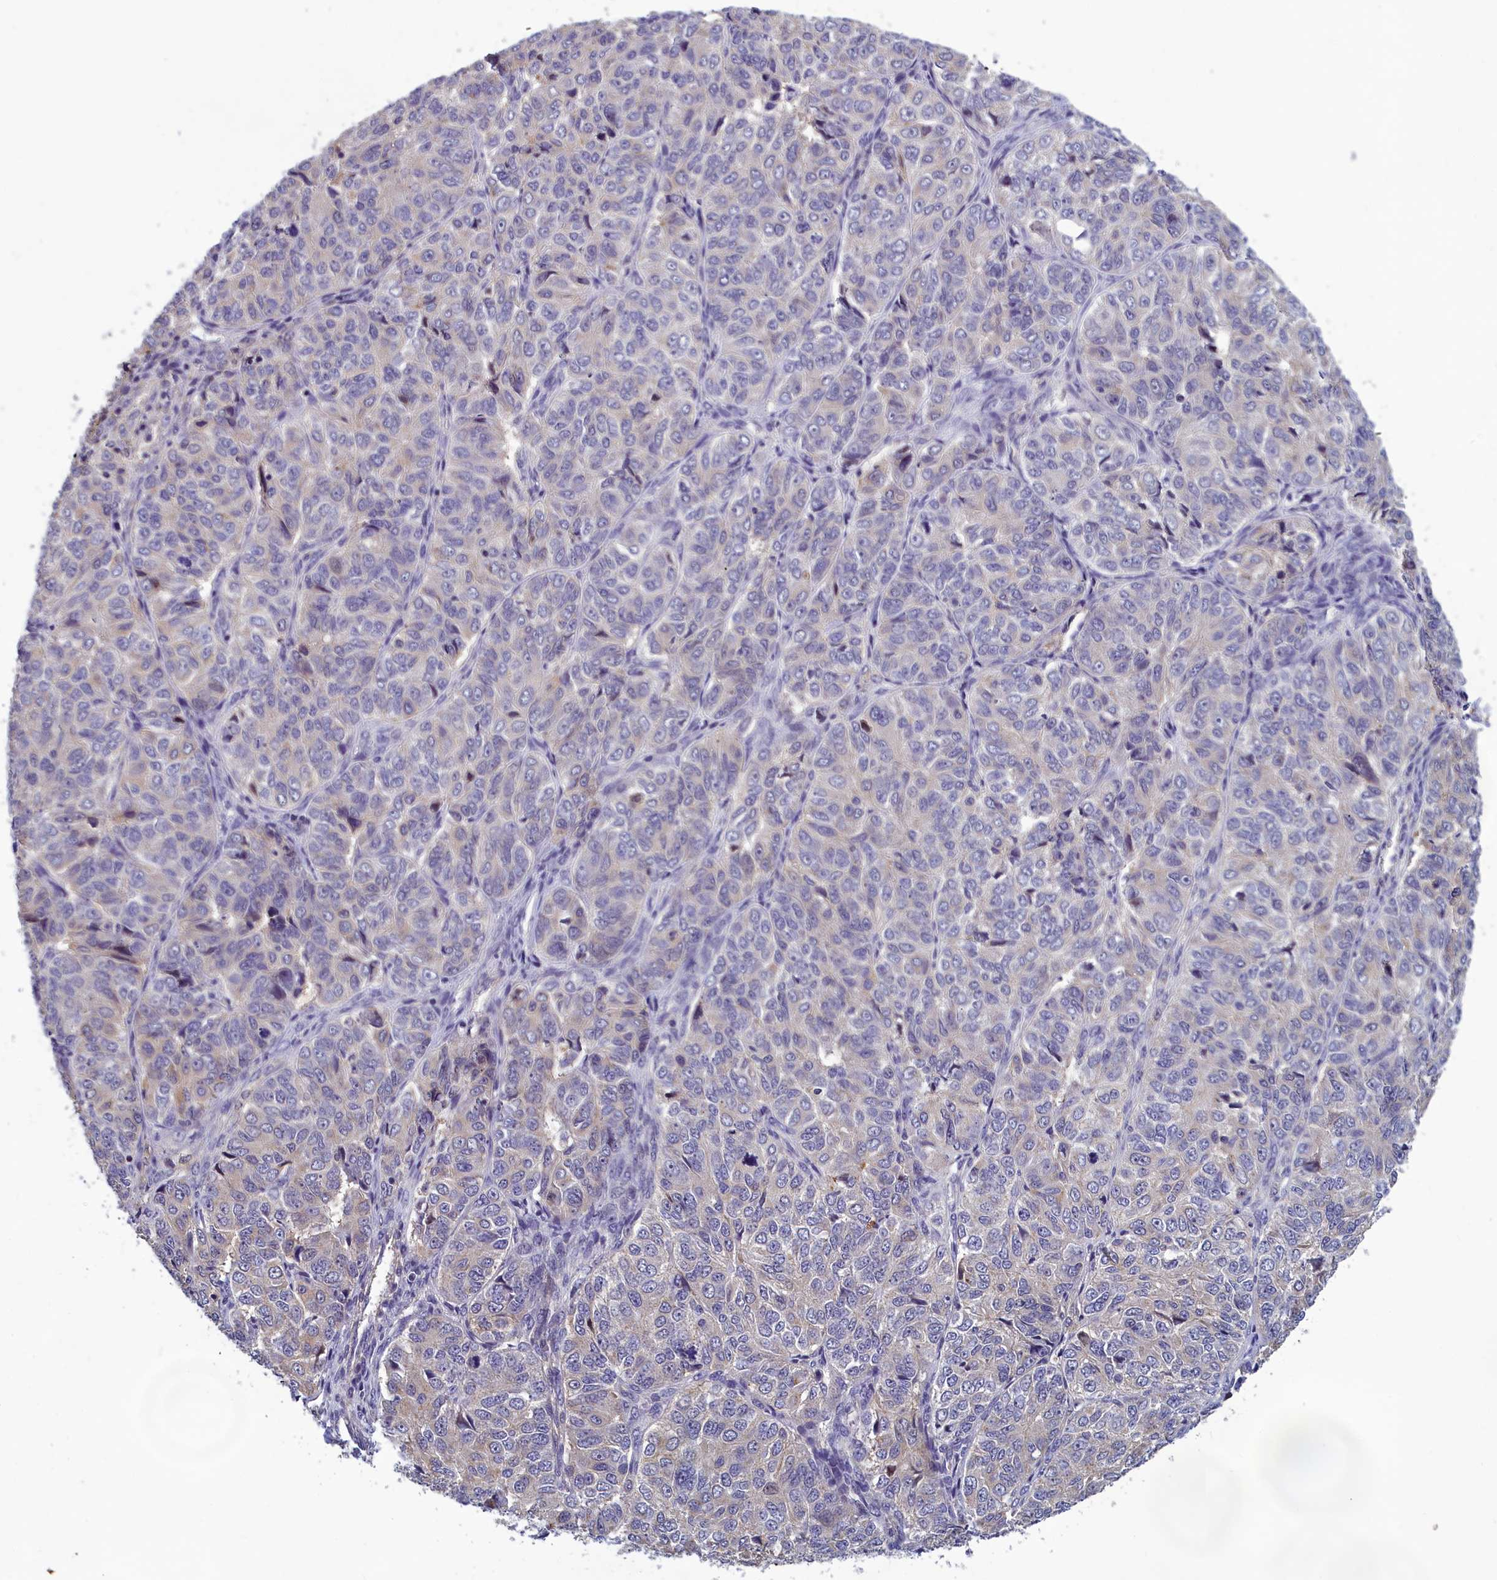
{"staining": {"intensity": "negative", "quantity": "none", "location": "none"}, "tissue": "ovarian cancer", "cell_type": "Tumor cells", "image_type": "cancer", "snomed": [{"axis": "morphology", "description": "Carcinoma, endometroid"}, {"axis": "topography", "description": "Ovary"}], "caption": "Human ovarian cancer stained for a protein using immunohistochemistry displays no expression in tumor cells.", "gene": "HECA", "patient": {"sex": "female", "age": 51}}